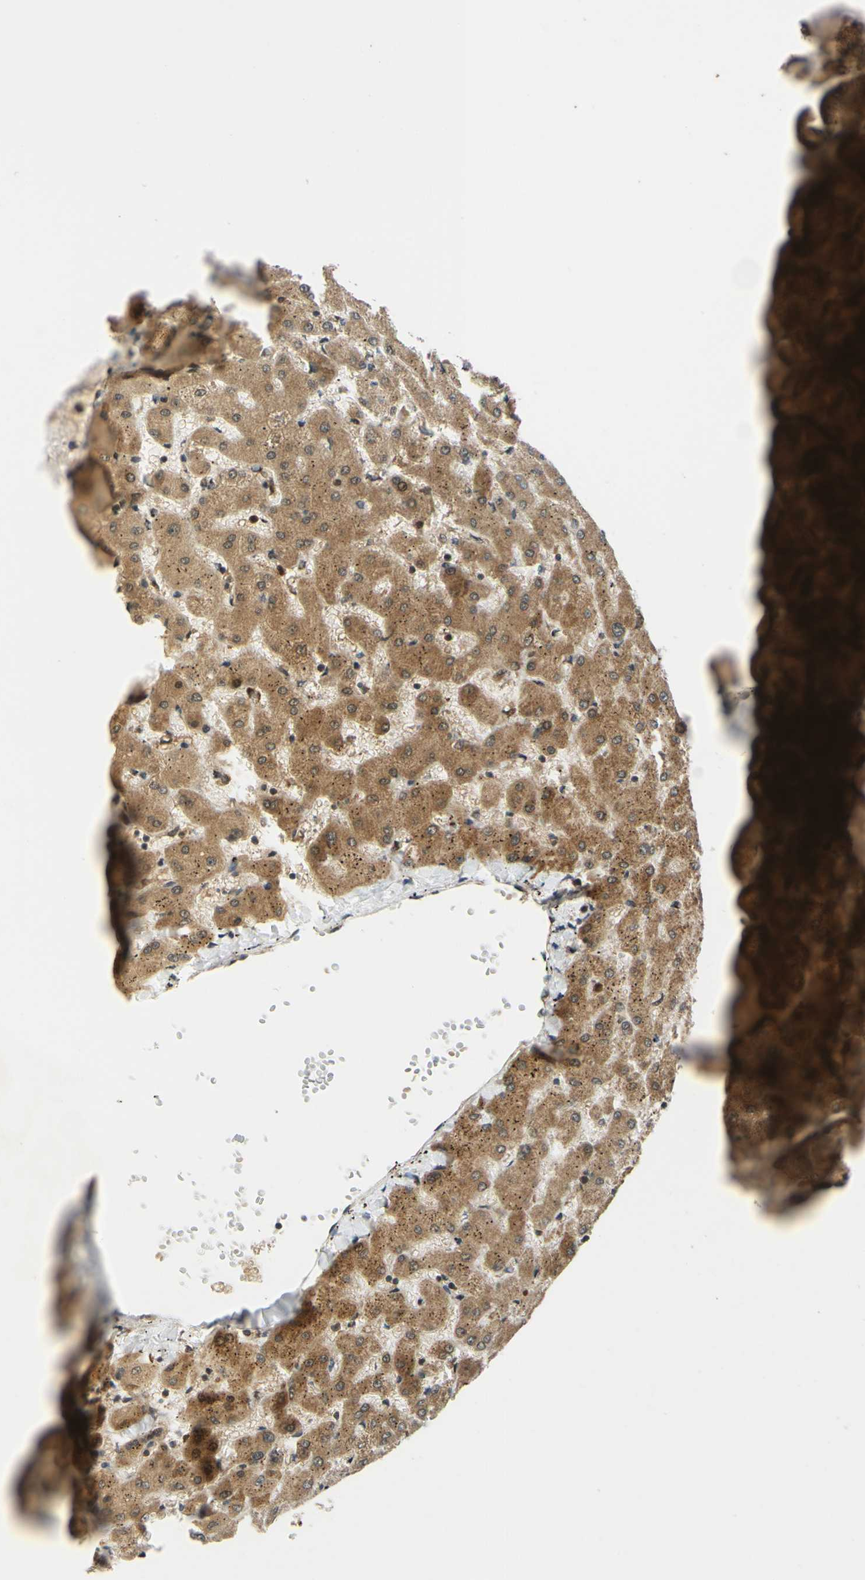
{"staining": {"intensity": "moderate", "quantity": ">75%", "location": "cytoplasmic/membranous"}, "tissue": "liver", "cell_type": "Cholangiocytes", "image_type": "normal", "snomed": [{"axis": "morphology", "description": "Normal tissue, NOS"}, {"axis": "topography", "description": "Liver"}], "caption": "Protein analysis of normal liver shows moderate cytoplasmic/membranous positivity in about >75% of cholangiocytes. (Brightfield microscopy of DAB IHC at high magnification).", "gene": "ABCC8", "patient": {"sex": "female", "age": 63}}